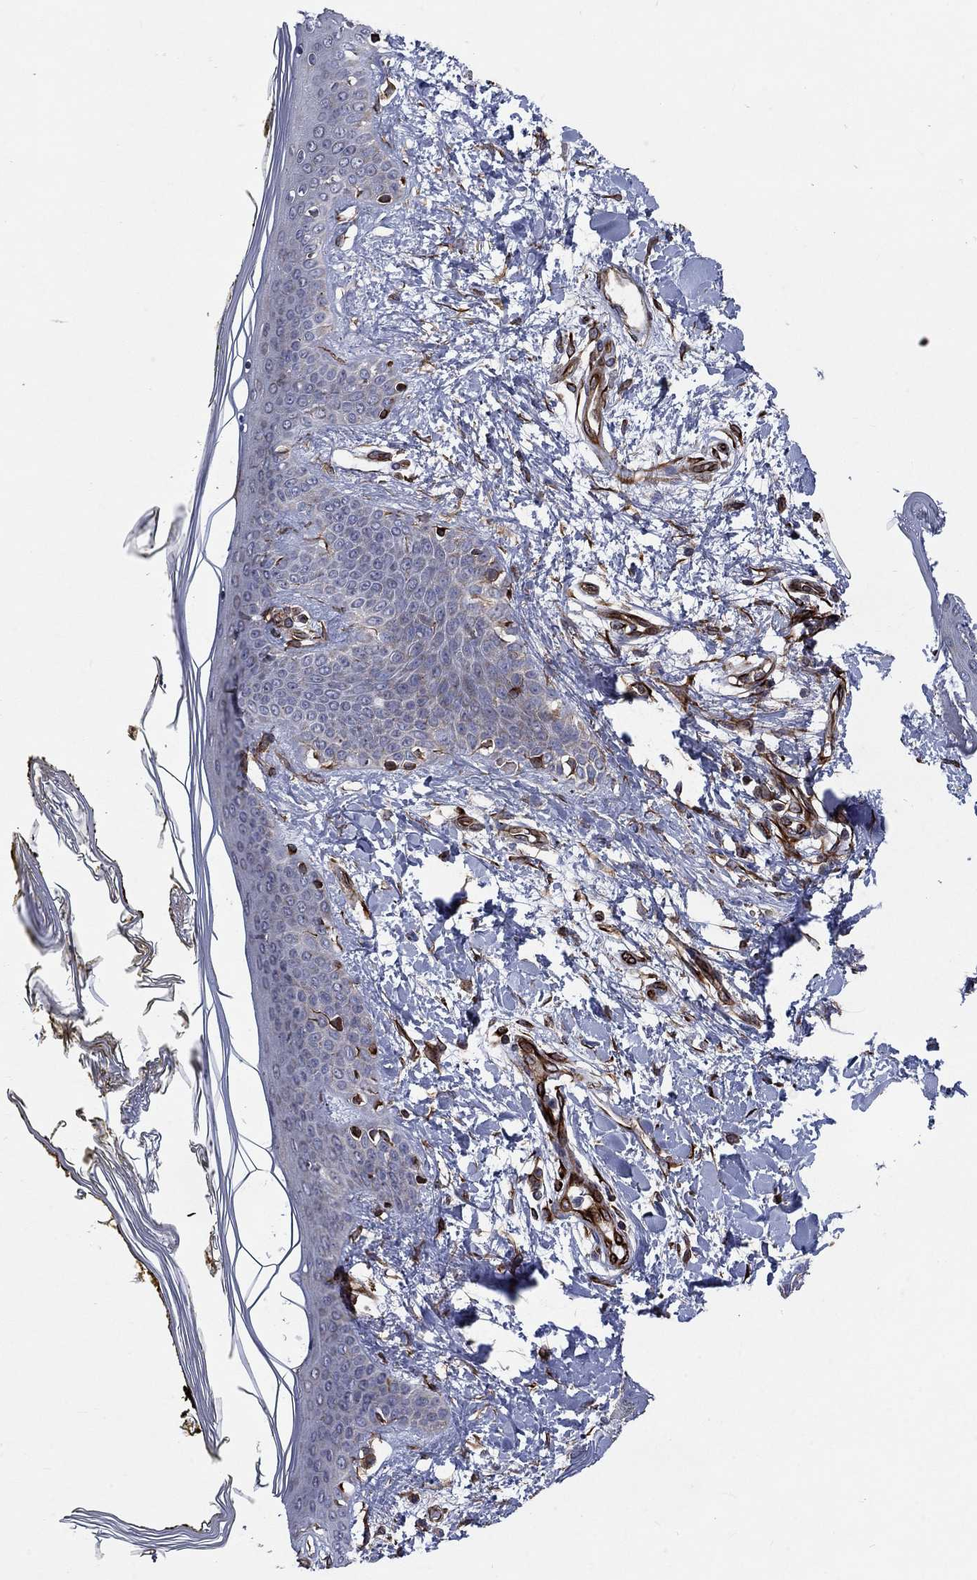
{"staining": {"intensity": "negative", "quantity": "none", "location": "none"}, "tissue": "skin", "cell_type": "Fibroblasts", "image_type": "normal", "snomed": [{"axis": "morphology", "description": "Normal tissue, NOS"}, {"axis": "topography", "description": "Skin"}], "caption": "This micrograph is of normal skin stained with immunohistochemistry to label a protein in brown with the nuclei are counter-stained blue. There is no positivity in fibroblasts.", "gene": "NDUFC1", "patient": {"sex": "female", "age": 34}}